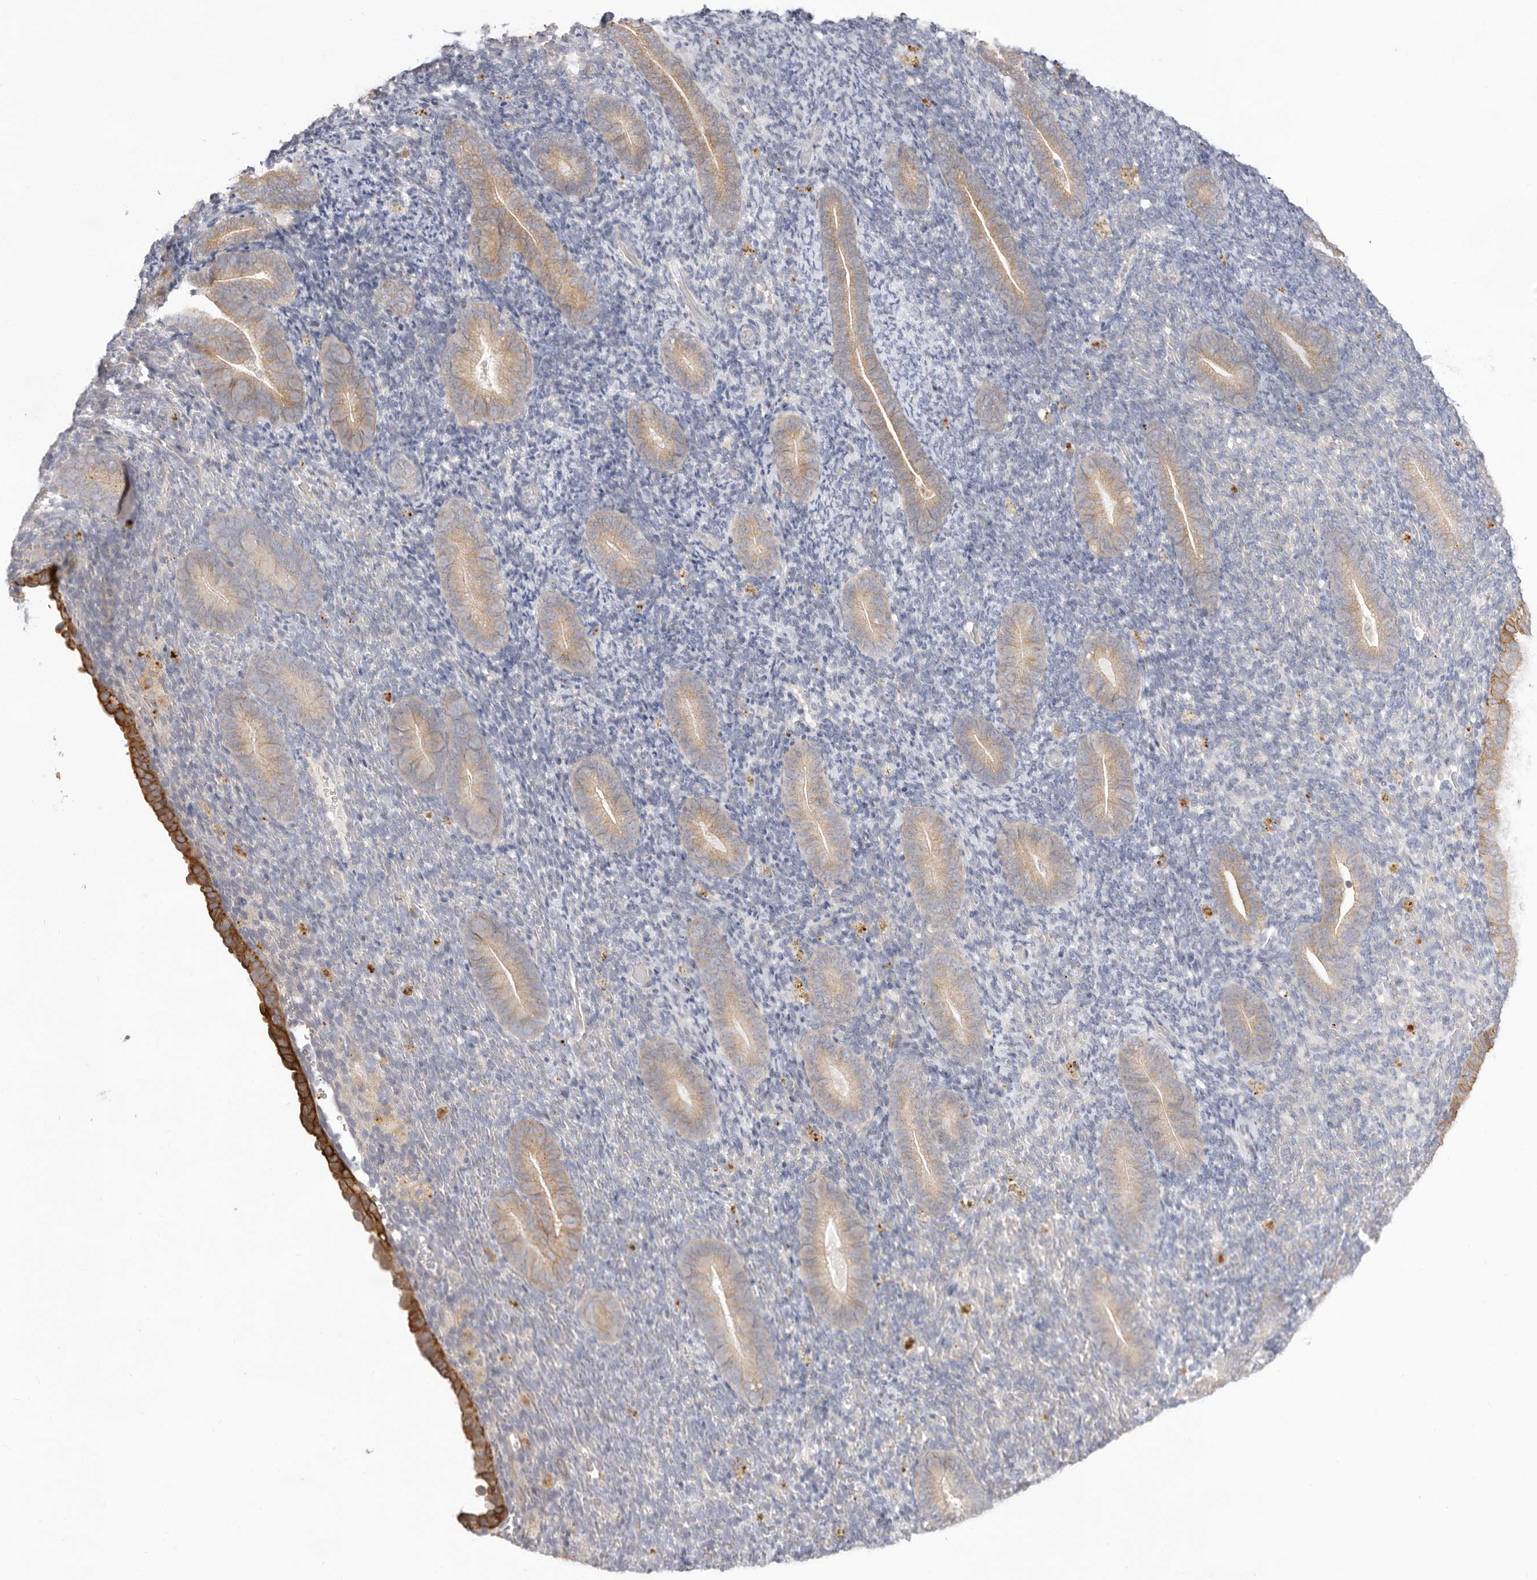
{"staining": {"intensity": "negative", "quantity": "none", "location": "none"}, "tissue": "endometrium", "cell_type": "Cells in endometrial stroma", "image_type": "normal", "snomed": [{"axis": "morphology", "description": "Normal tissue, NOS"}, {"axis": "topography", "description": "Endometrium"}], "caption": "There is no significant staining in cells in endometrial stroma of endometrium. (DAB (3,3'-diaminobenzidine) IHC visualized using brightfield microscopy, high magnification).", "gene": "USH1C", "patient": {"sex": "female", "age": 51}}